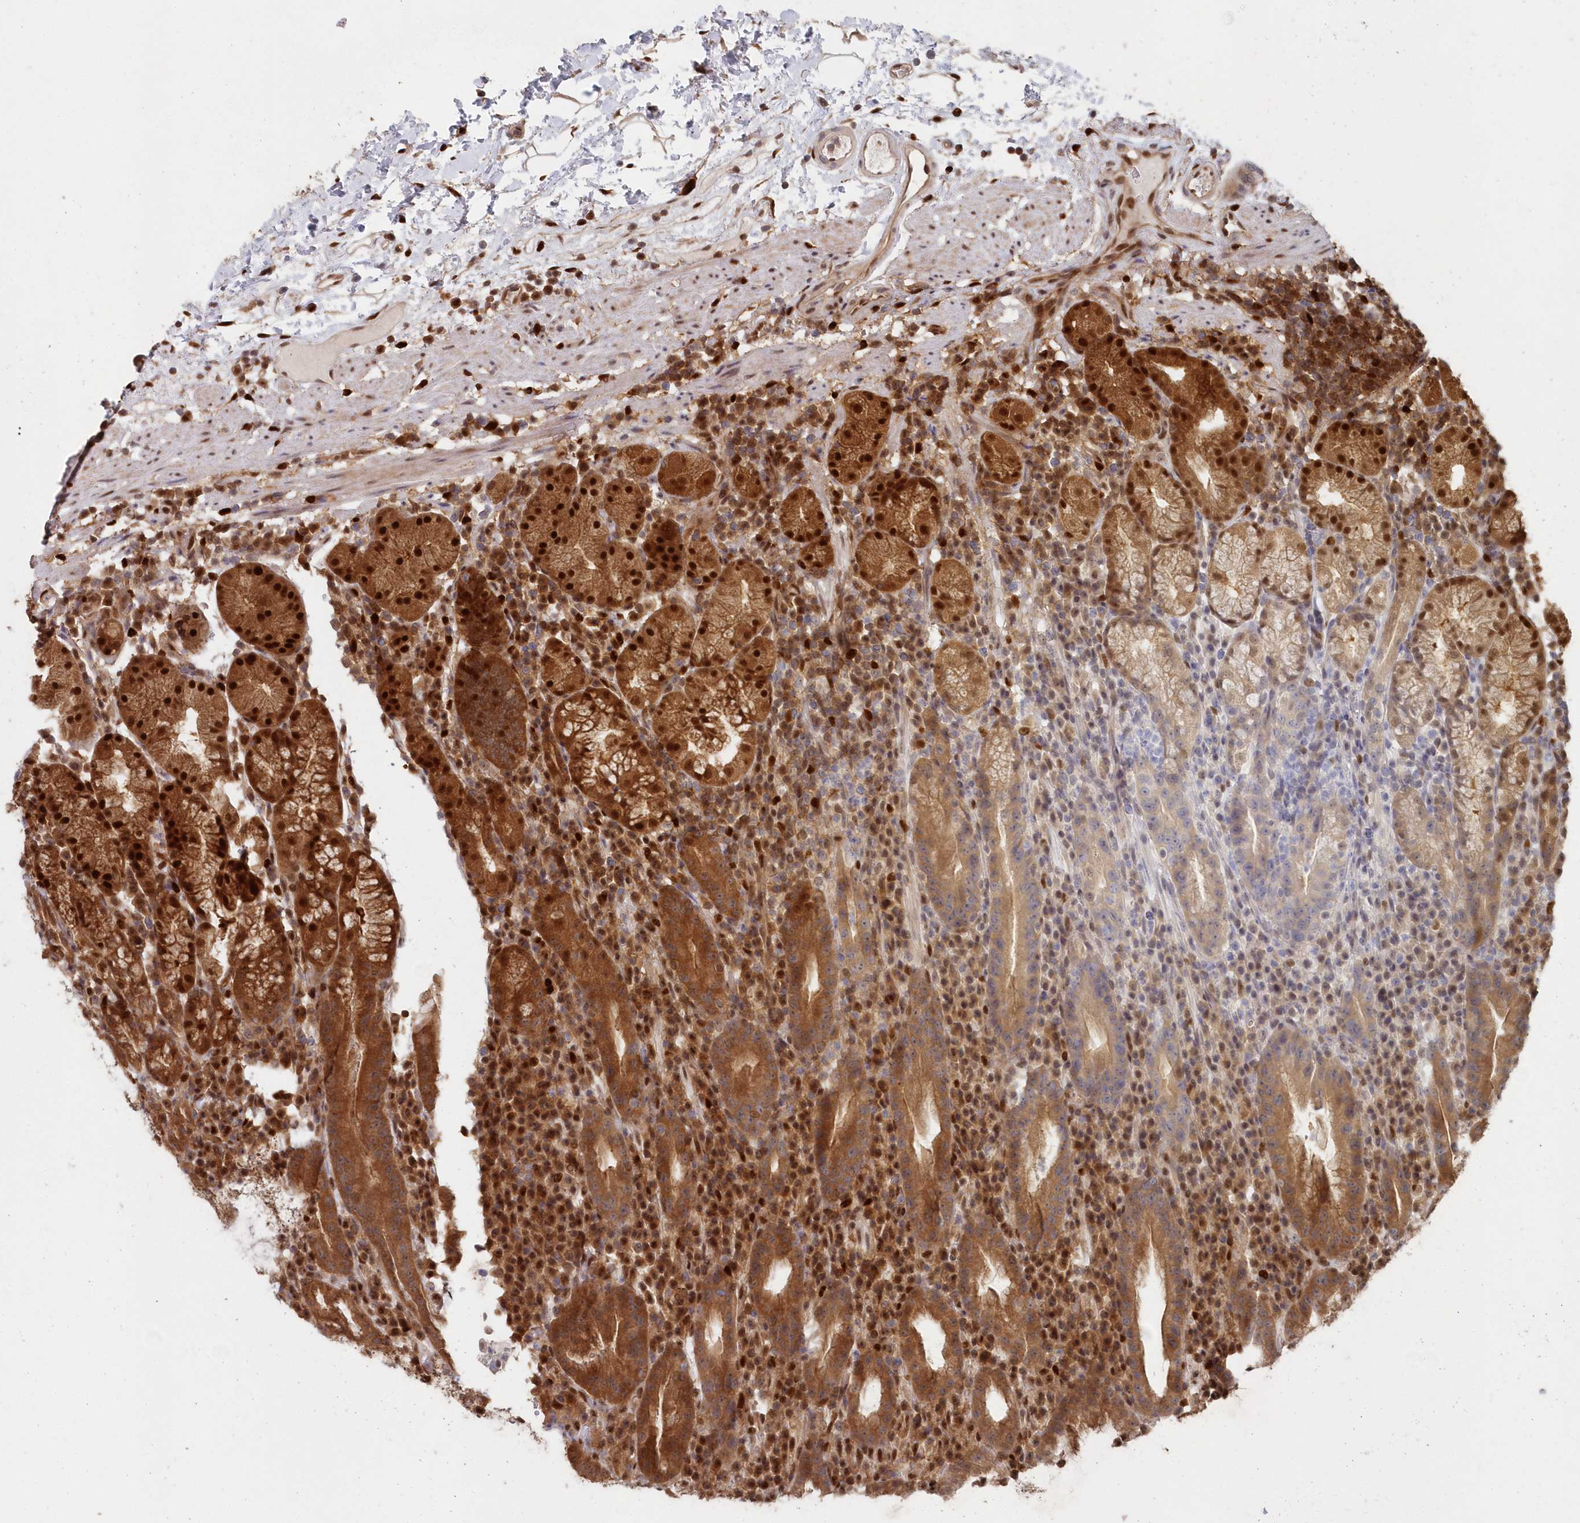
{"staining": {"intensity": "strong", "quantity": ">75%", "location": "cytoplasmic/membranous,nuclear"}, "tissue": "stomach", "cell_type": "Glandular cells", "image_type": "normal", "snomed": [{"axis": "morphology", "description": "Normal tissue, NOS"}, {"axis": "morphology", "description": "Inflammation, NOS"}, {"axis": "topography", "description": "Stomach"}], "caption": "The photomicrograph displays a brown stain indicating the presence of a protein in the cytoplasmic/membranous,nuclear of glandular cells in stomach.", "gene": "ABHD14B", "patient": {"sex": "male", "age": 79}}